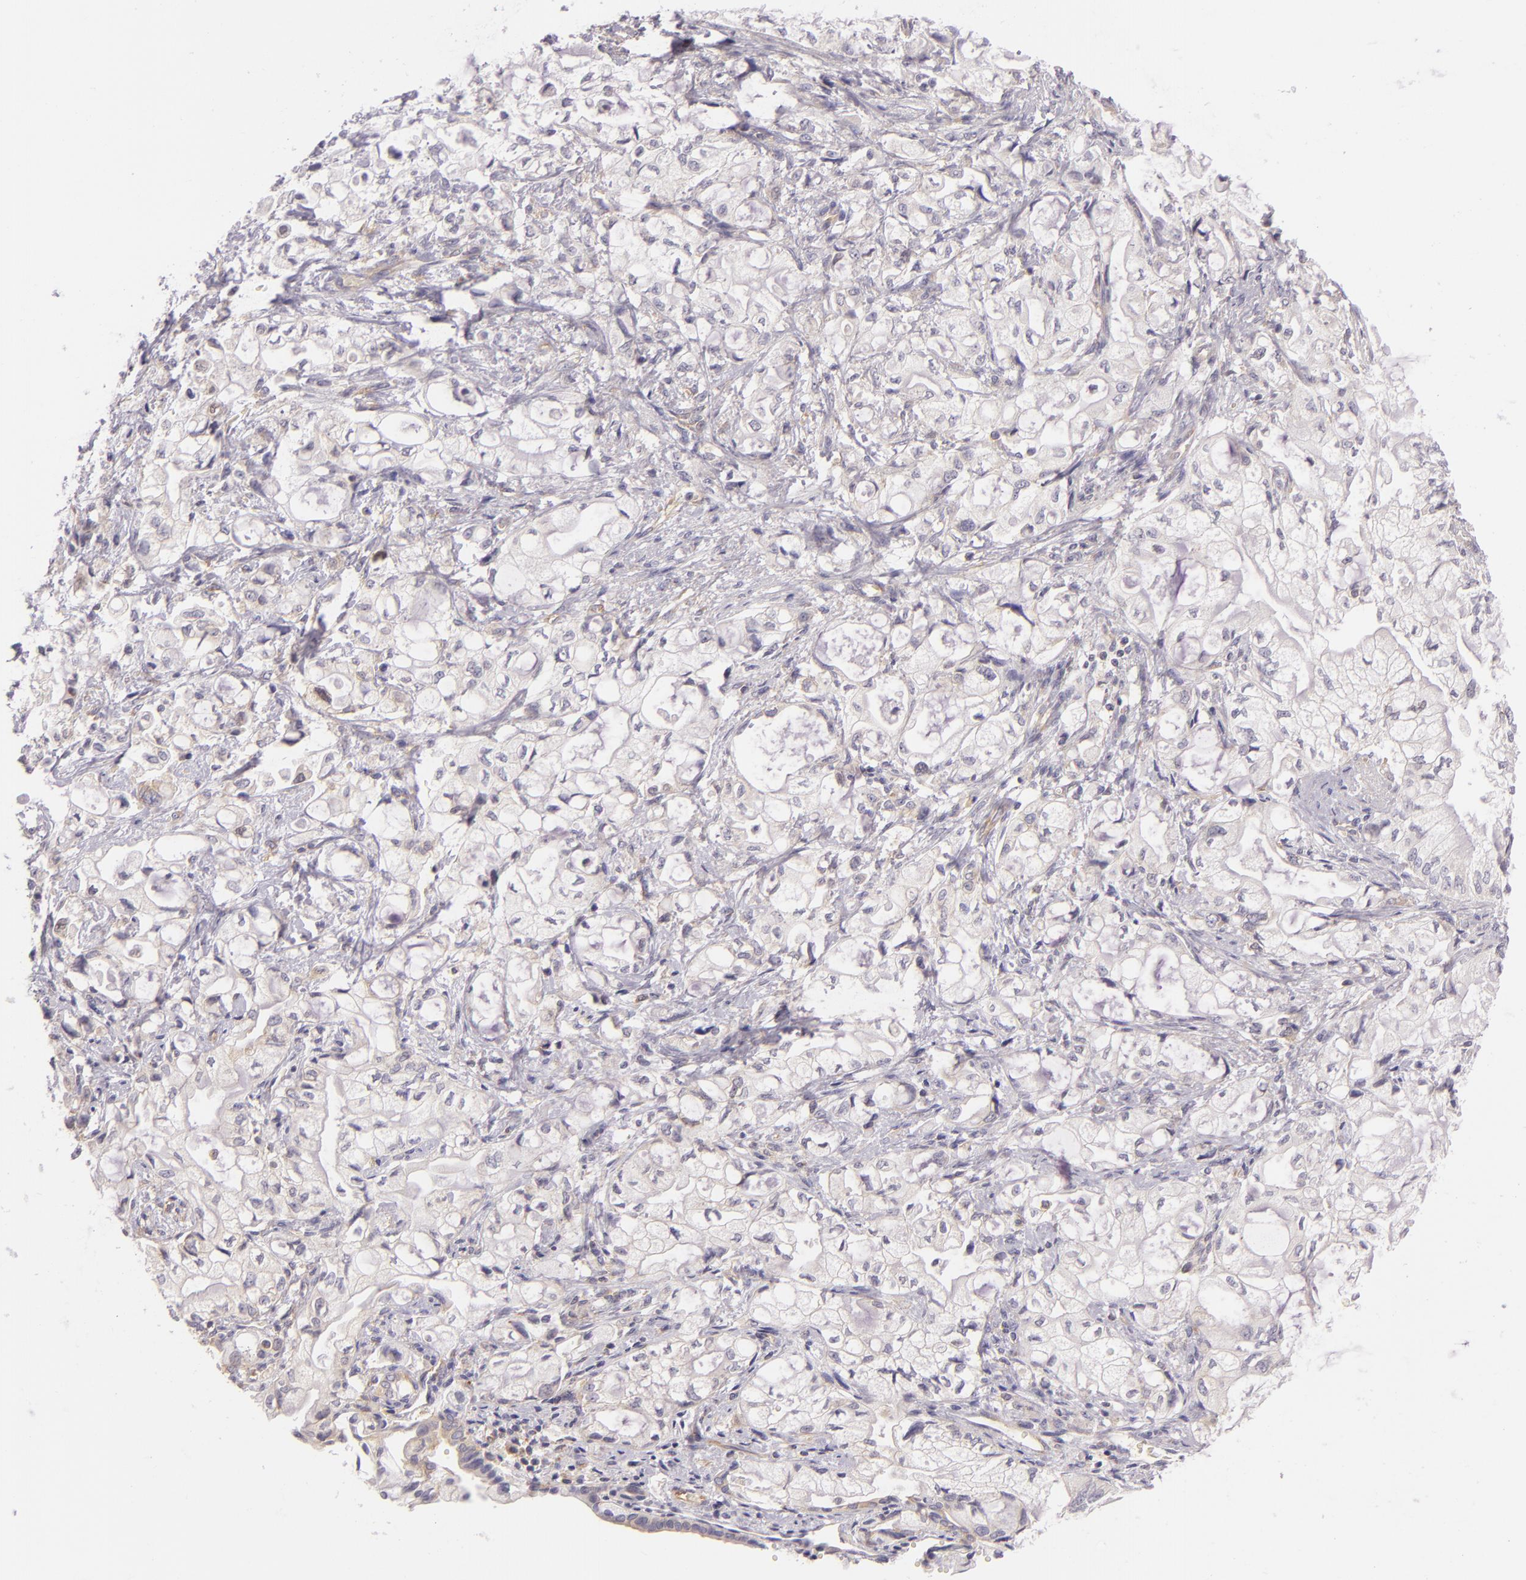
{"staining": {"intensity": "negative", "quantity": "none", "location": "none"}, "tissue": "pancreatic cancer", "cell_type": "Tumor cells", "image_type": "cancer", "snomed": [{"axis": "morphology", "description": "Adenocarcinoma, NOS"}, {"axis": "topography", "description": "Pancreas"}], "caption": "Protein analysis of pancreatic cancer (adenocarcinoma) displays no significant staining in tumor cells.", "gene": "UPF3B", "patient": {"sex": "male", "age": 79}}